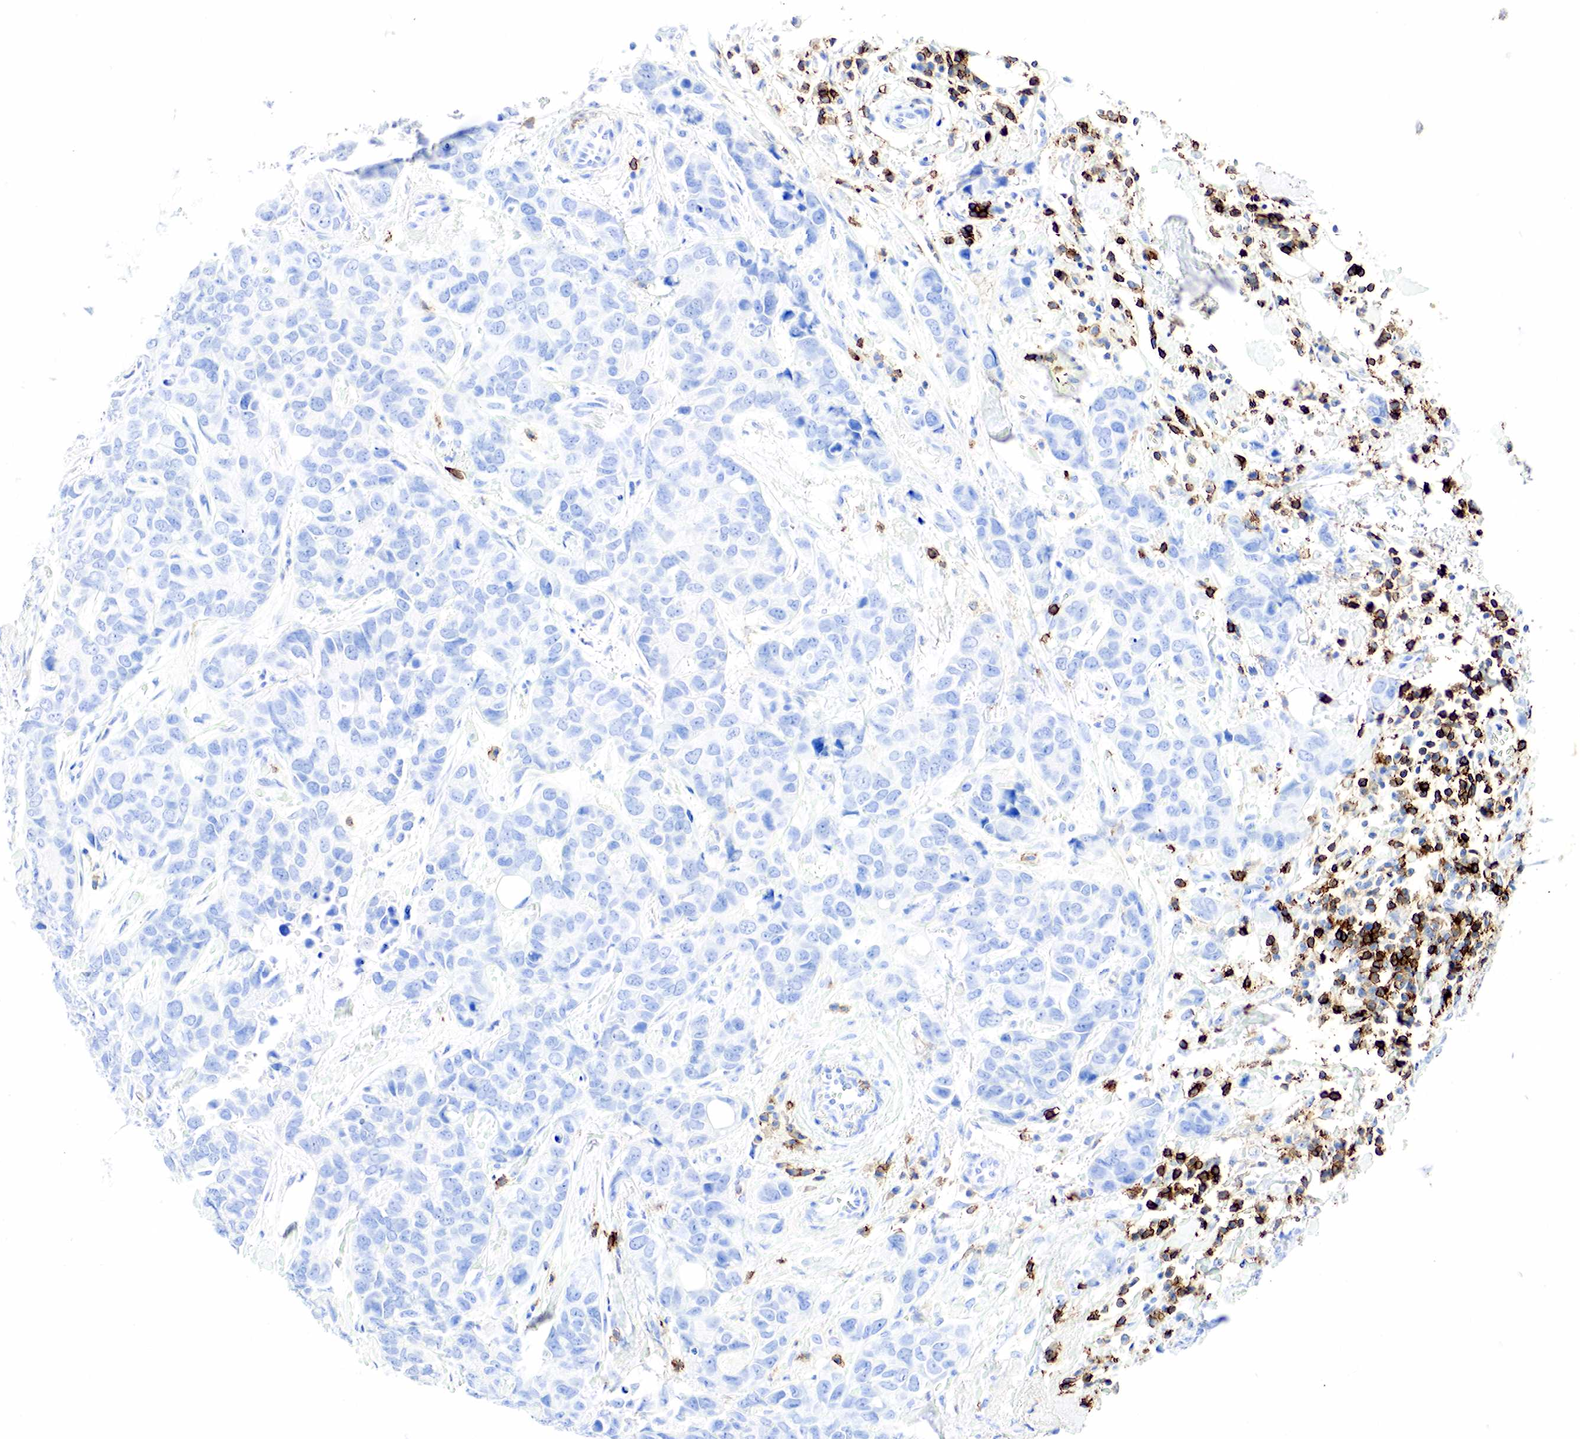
{"staining": {"intensity": "negative", "quantity": "none", "location": "none"}, "tissue": "breast cancer", "cell_type": "Tumor cells", "image_type": "cancer", "snomed": [{"axis": "morphology", "description": "Duct carcinoma"}, {"axis": "topography", "description": "Breast"}], "caption": "The micrograph shows no significant positivity in tumor cells of breast cancer.", "gene": "PTPRC", "patient": {"sex": "female", "age": 91}}